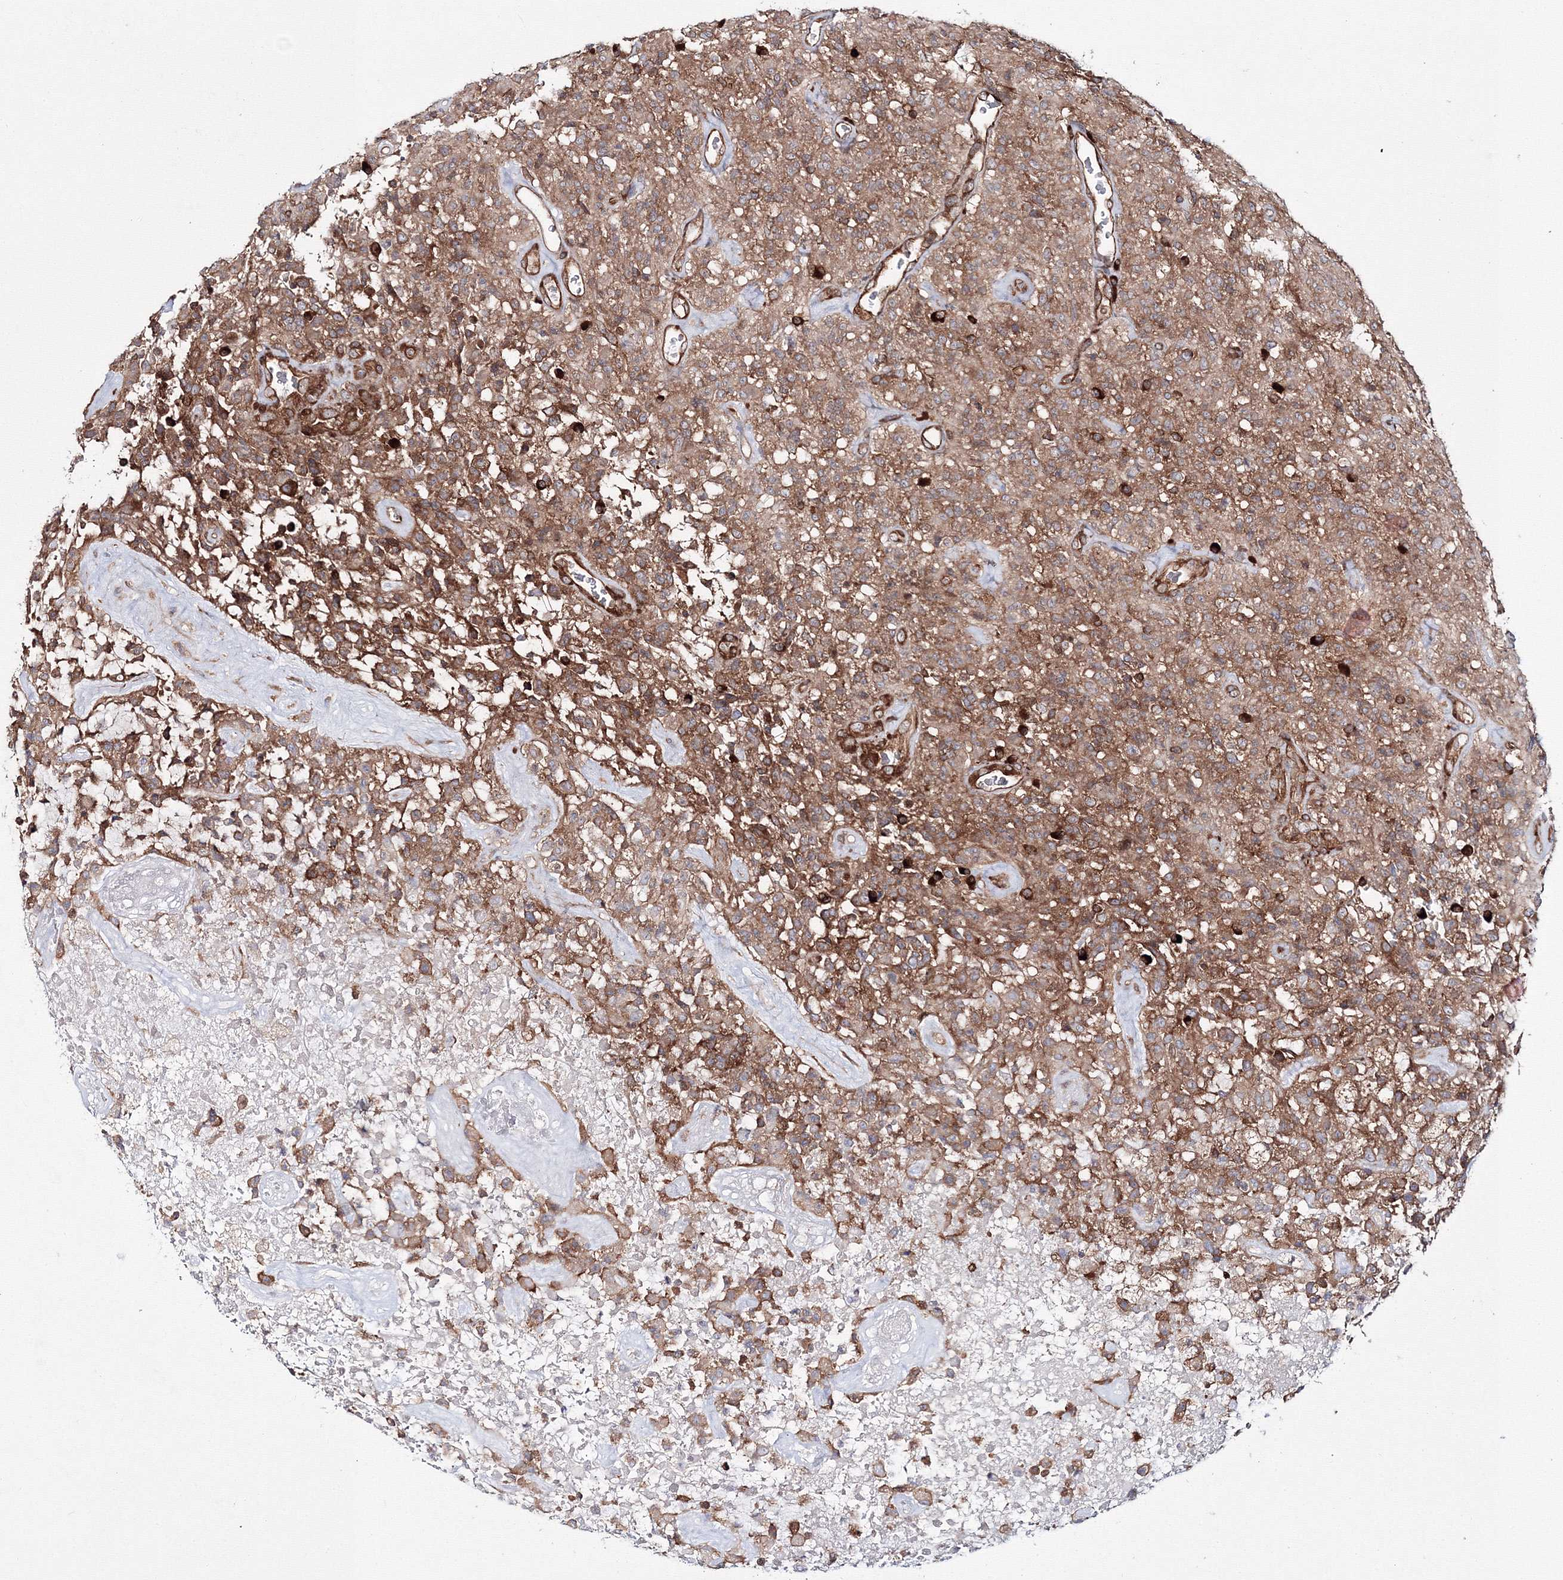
{"staining": {"intensity": "moderate", "quantity": ">75%", "location": "cytoplasmic/membranous"}, "tissue": "glioma", "cell_type": "Tumor cells", "image_type": "cancer", "snomed": [{"axis": "morphology", "description": "Glioma, malignant, High grade"}, {"axis": "topography", "description": "Brain"}], "caption": "Tumor cells display moderate cytoplasmic/membranous positivity in approximately >75% of cells in malignant glioma (high-grade).", "gene": "HARS1", "patient": {"sex": "female", "age": 57}}